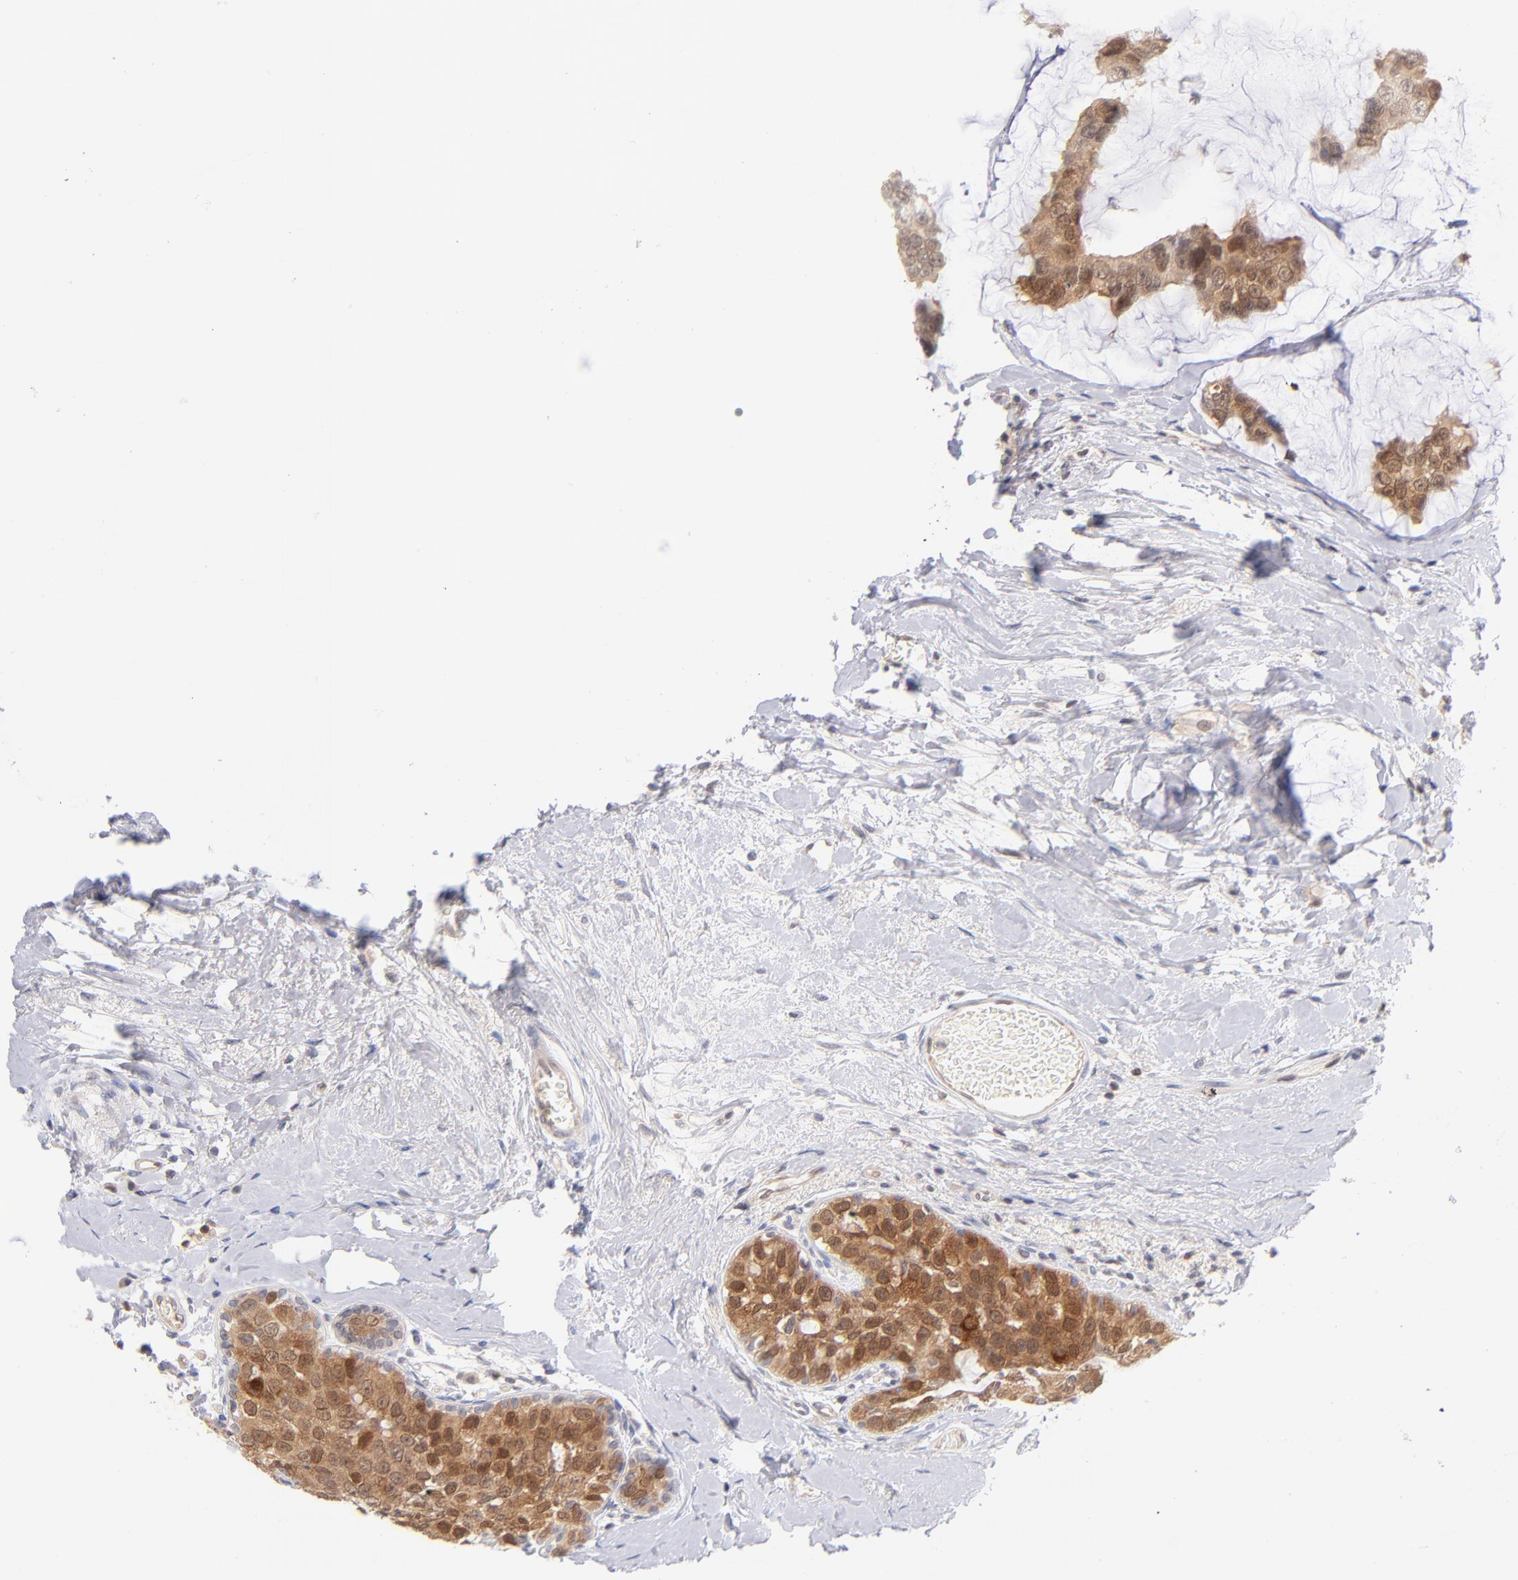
{"staining": {"intensity": "moderate", "quantity": ">75%", "location": "cytoplasmic/membranous,nuclear"}, "tissue": "breast cancer", "cell_type": "Tumor cells", "image_type": "cancer", "snomed": [{"axis": "morphology", "description": "Normal tissue, NOS"}, {"axis": "morphology", "description": "Duct carcinoma"}, {"axis": "topography", "description": "Breast"}], "caption": "Protein expression analysis of breast cancer (intraductal carcinoma) reveals moderate cytoplasmic/membranous and nuclear positivity in about >75% of tumor cells.", "gene": "CASP6", "patient": {"sex": "female", "age": 50}}